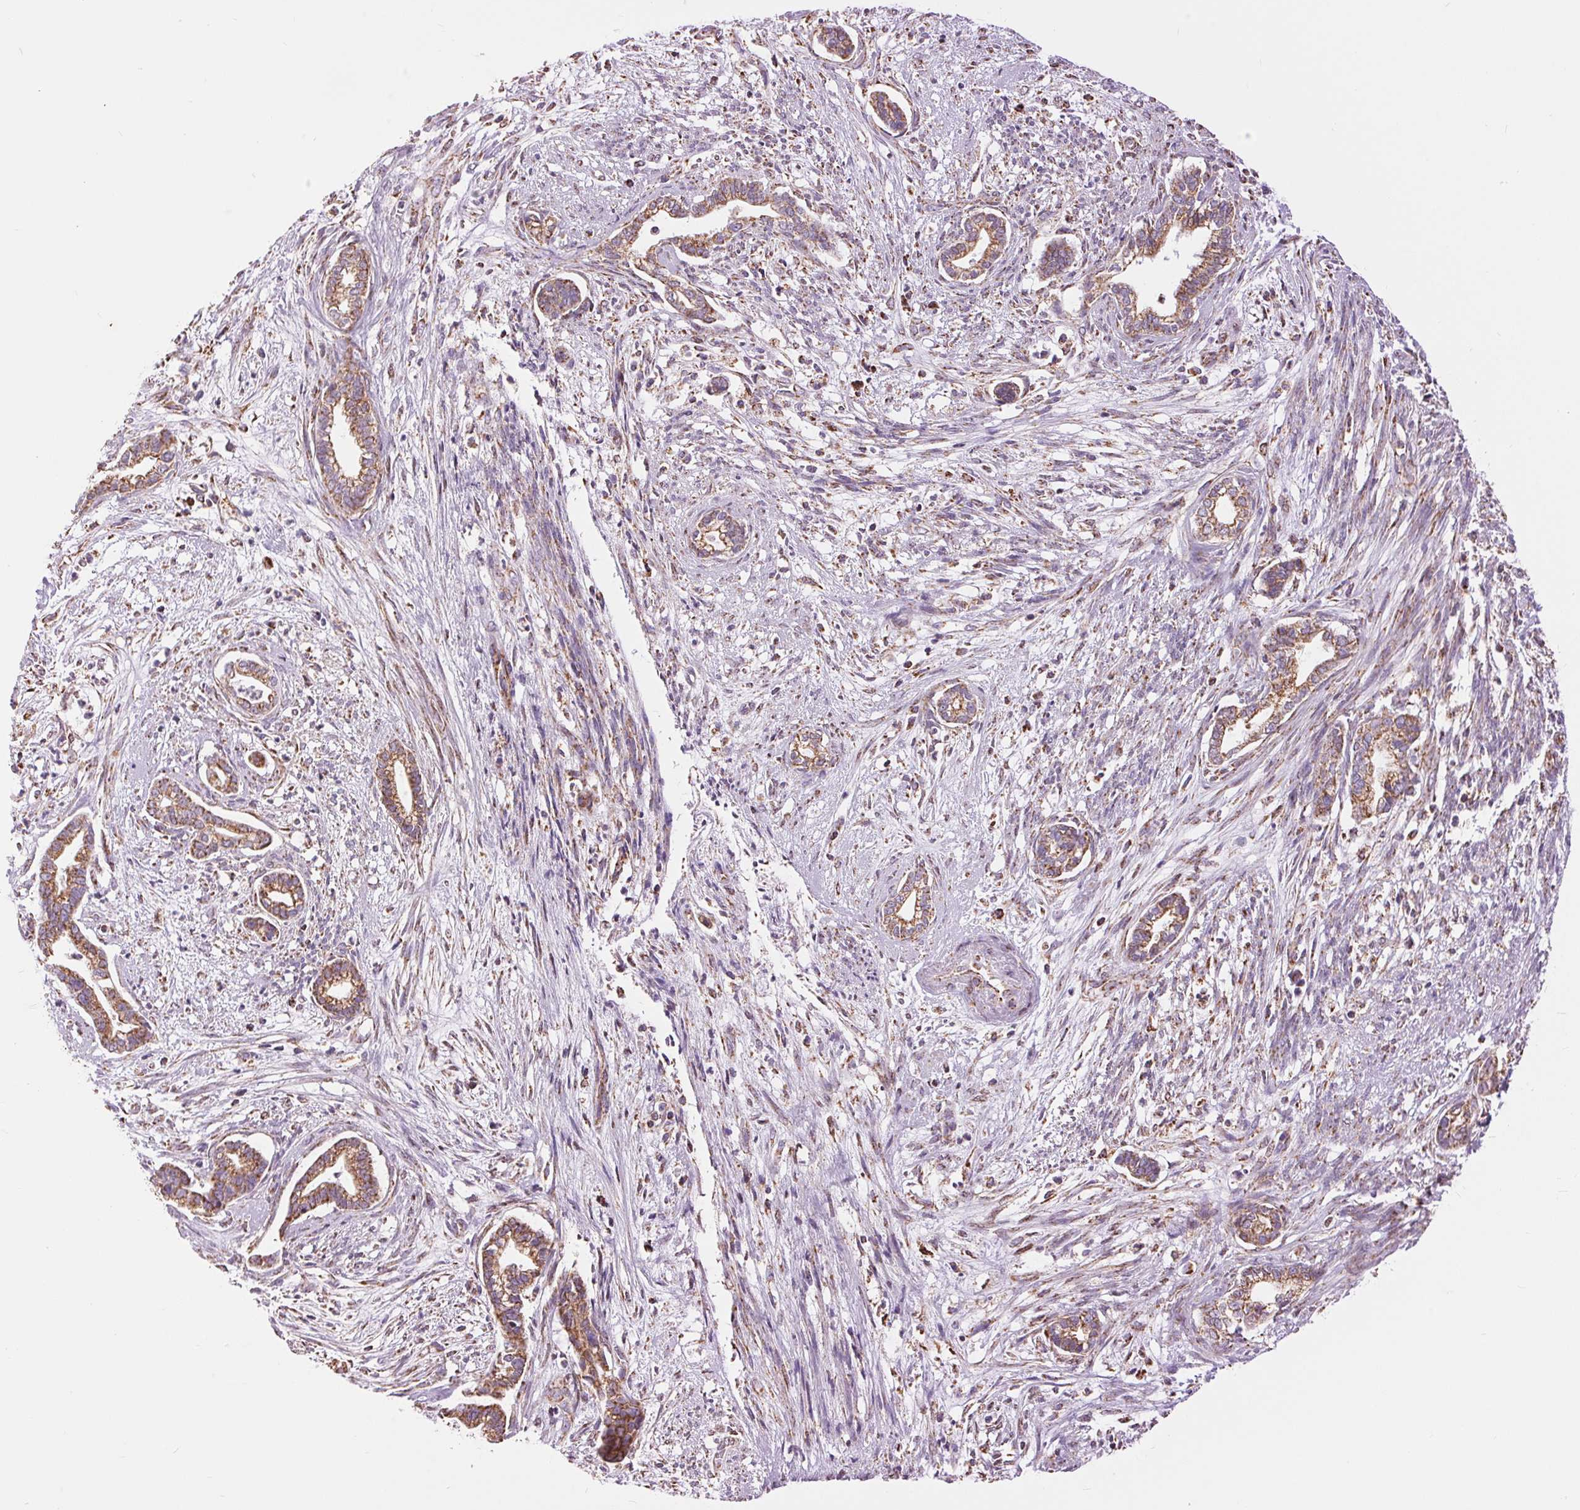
{"staining": {"intensity": "moderate", "quantity": ">75%", "location": "cytoplasmic/membranous"}, "tissue": "cervical cancer", "cell_type": "Tumor cells", "image_type": "cancer", "snomed": [{"axis": "morphology", "description": "Adenocarcinoma, NOS"}, {"axis": "topography", "description": "Cervix"}], "caption": "There is medium levels of moderate cytoplasmic/membranous staining in tumor cells of adenocarcinoma (cervical), as demonstrated by immunohistochemical staining (brown color).", "gene": "ATP5PB", "patient": {"sex": "female", "age": 62}}